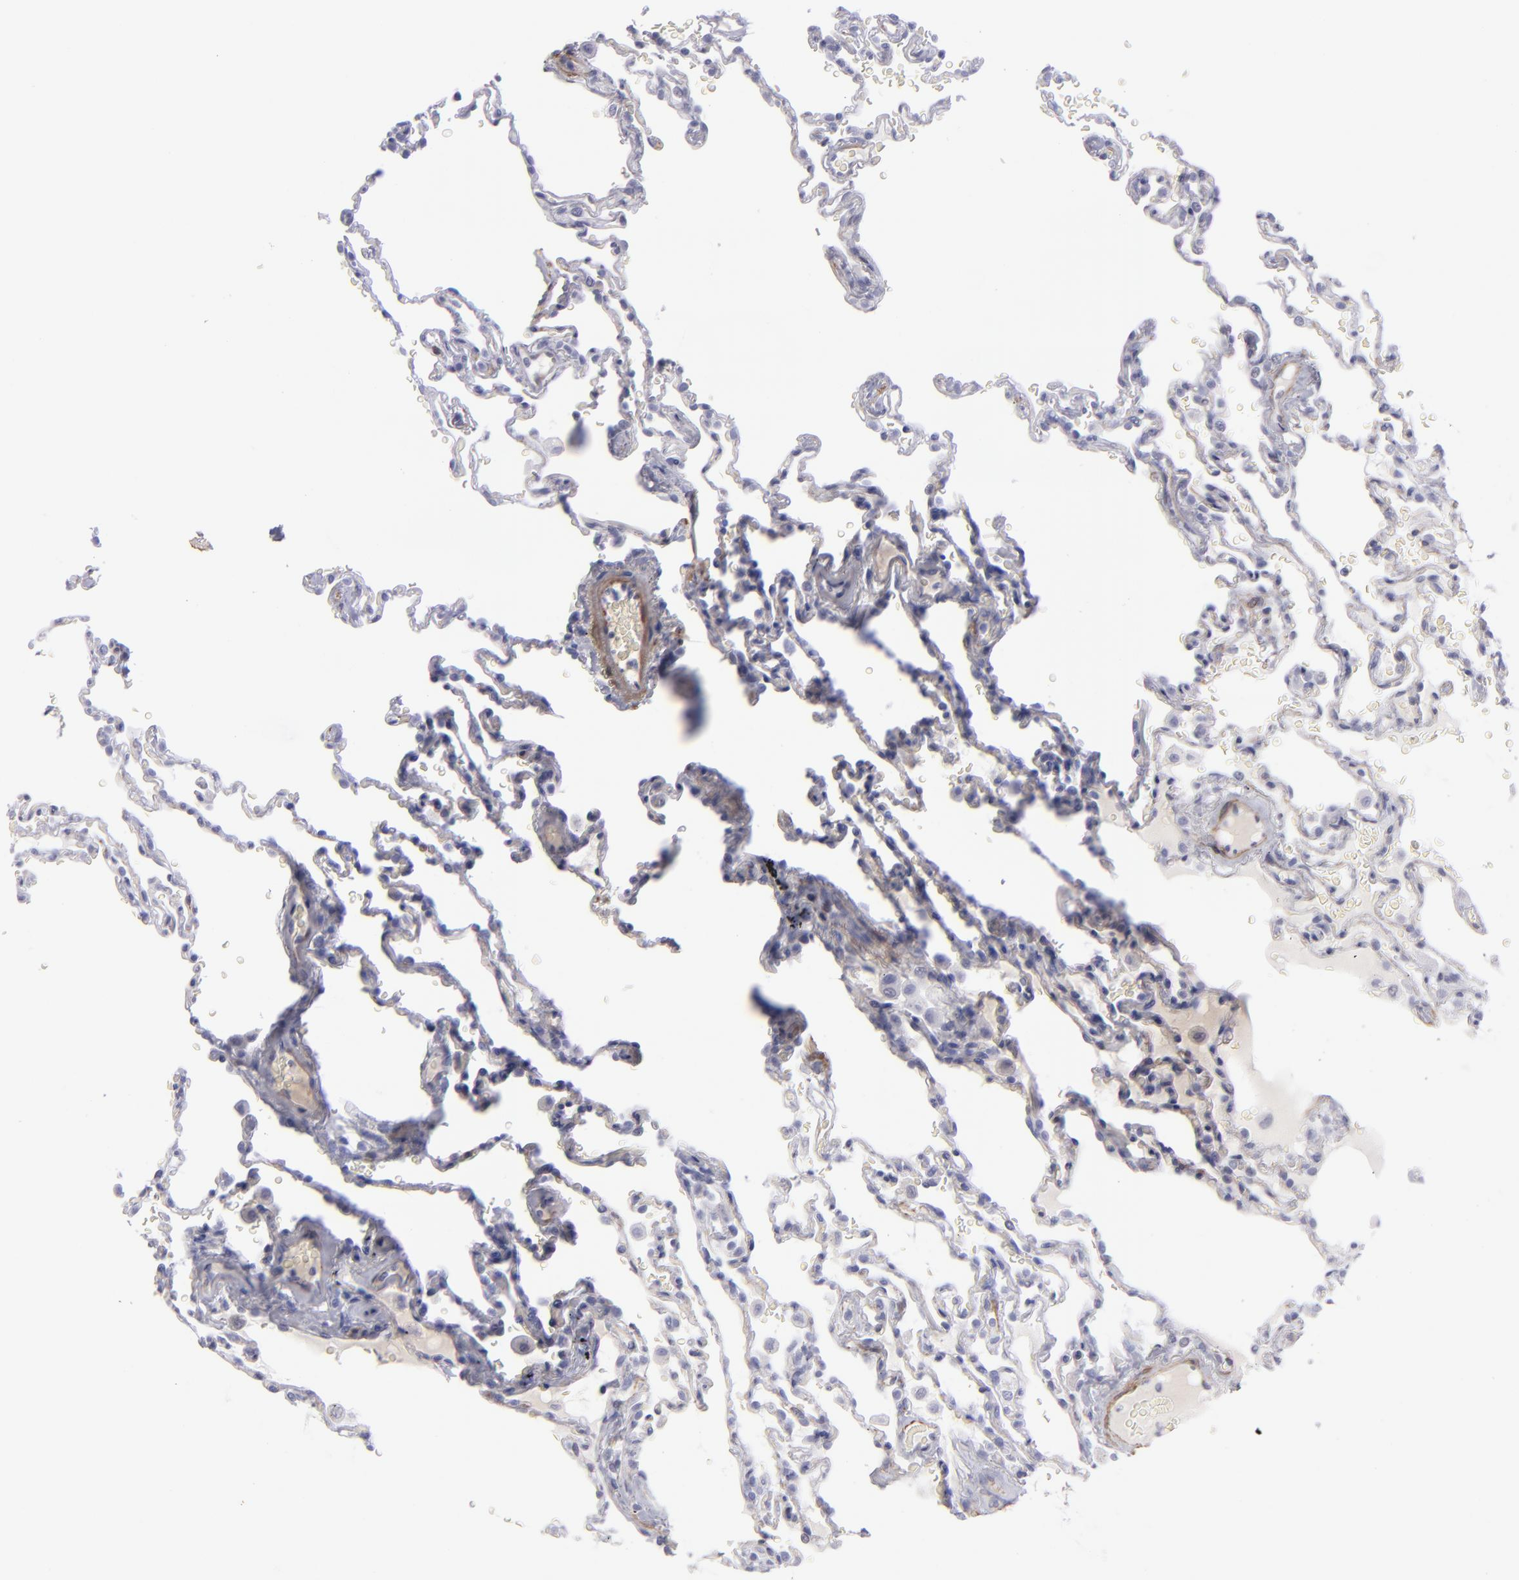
{"staining": {"intensity": "negative", "quantity": "none", "location": "none"}, "tissue": "lung", "cell_type": "Alveolar cells", "image_type": "normal", "snomed": [{"axis": "morphology", "description": "Normal tissue, NOS"}, {"axis": "topography", "description": "Lung"}], "caption": "An immunohistochemistry (IHC) micrograph of unremarkable lung is shown. There is no staining in alveolar cells of lung. The staining is performed using DAB brown chromogen with nuclei counter-stained in using hematoxylin.", "gene": "MYH11", "patient": {"sex": "male", "age": 59}}